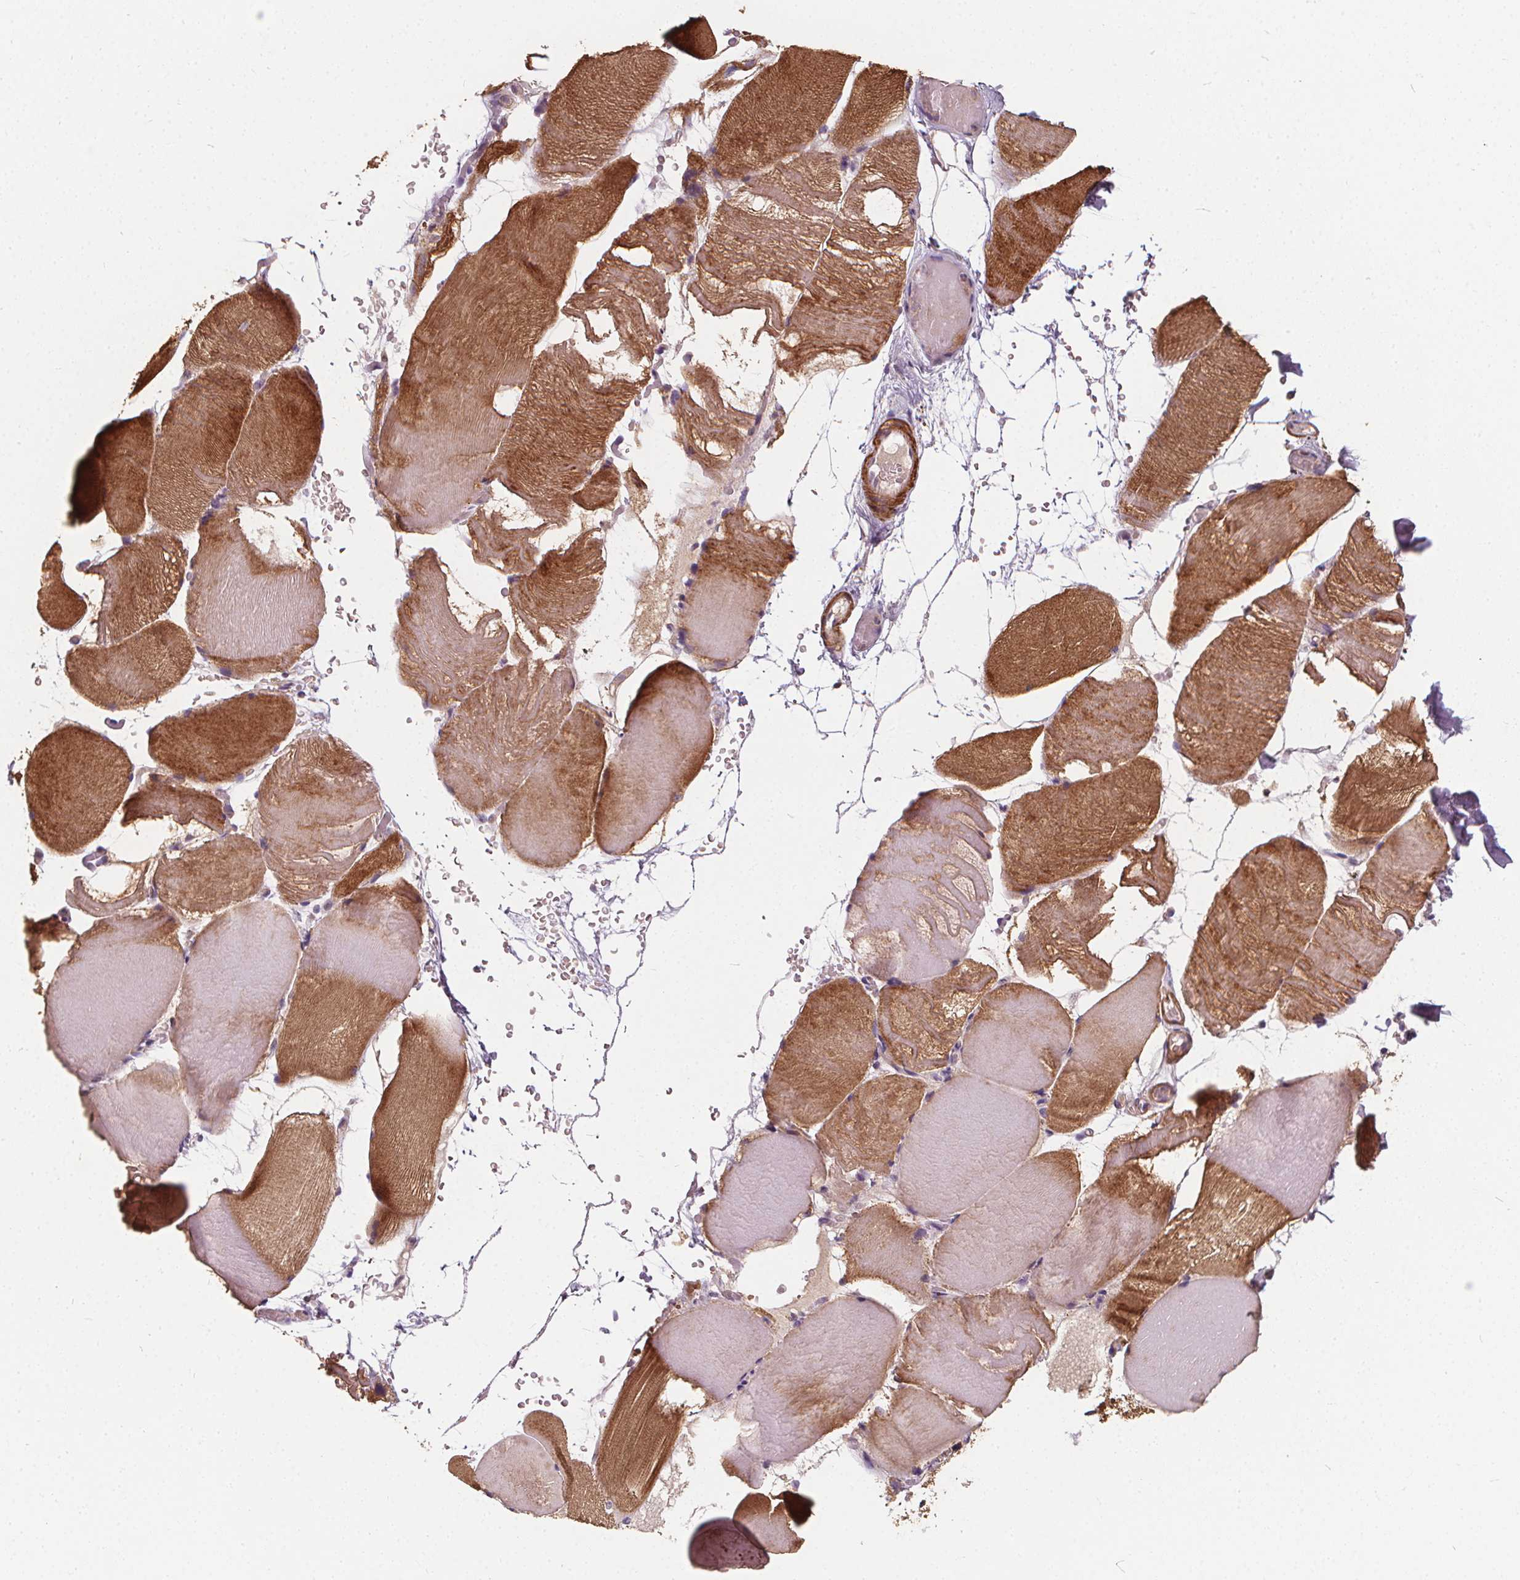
{"staining": {"intensity": "moderate", "quantity": "25%-75%", "location": "cytoplasmic/membranous"}, "tissue": "skeletal muscle", "cell_type": "Myocytes", "image_type": "normal", "snomed": [{"axis": "morphology", "description": "Normal tissue, NOS"}, {"axis": "topography", "description": "Skeletal muscle"}], "caption": "Protein staining by immunohistochemistry exhibits moderate cytoplasmic/membranous staining in about 25%-75% of myocytes in benign skeletal muscle.", "gene": "ORAI2", "patient": {"sex": "female", "age": 37}}